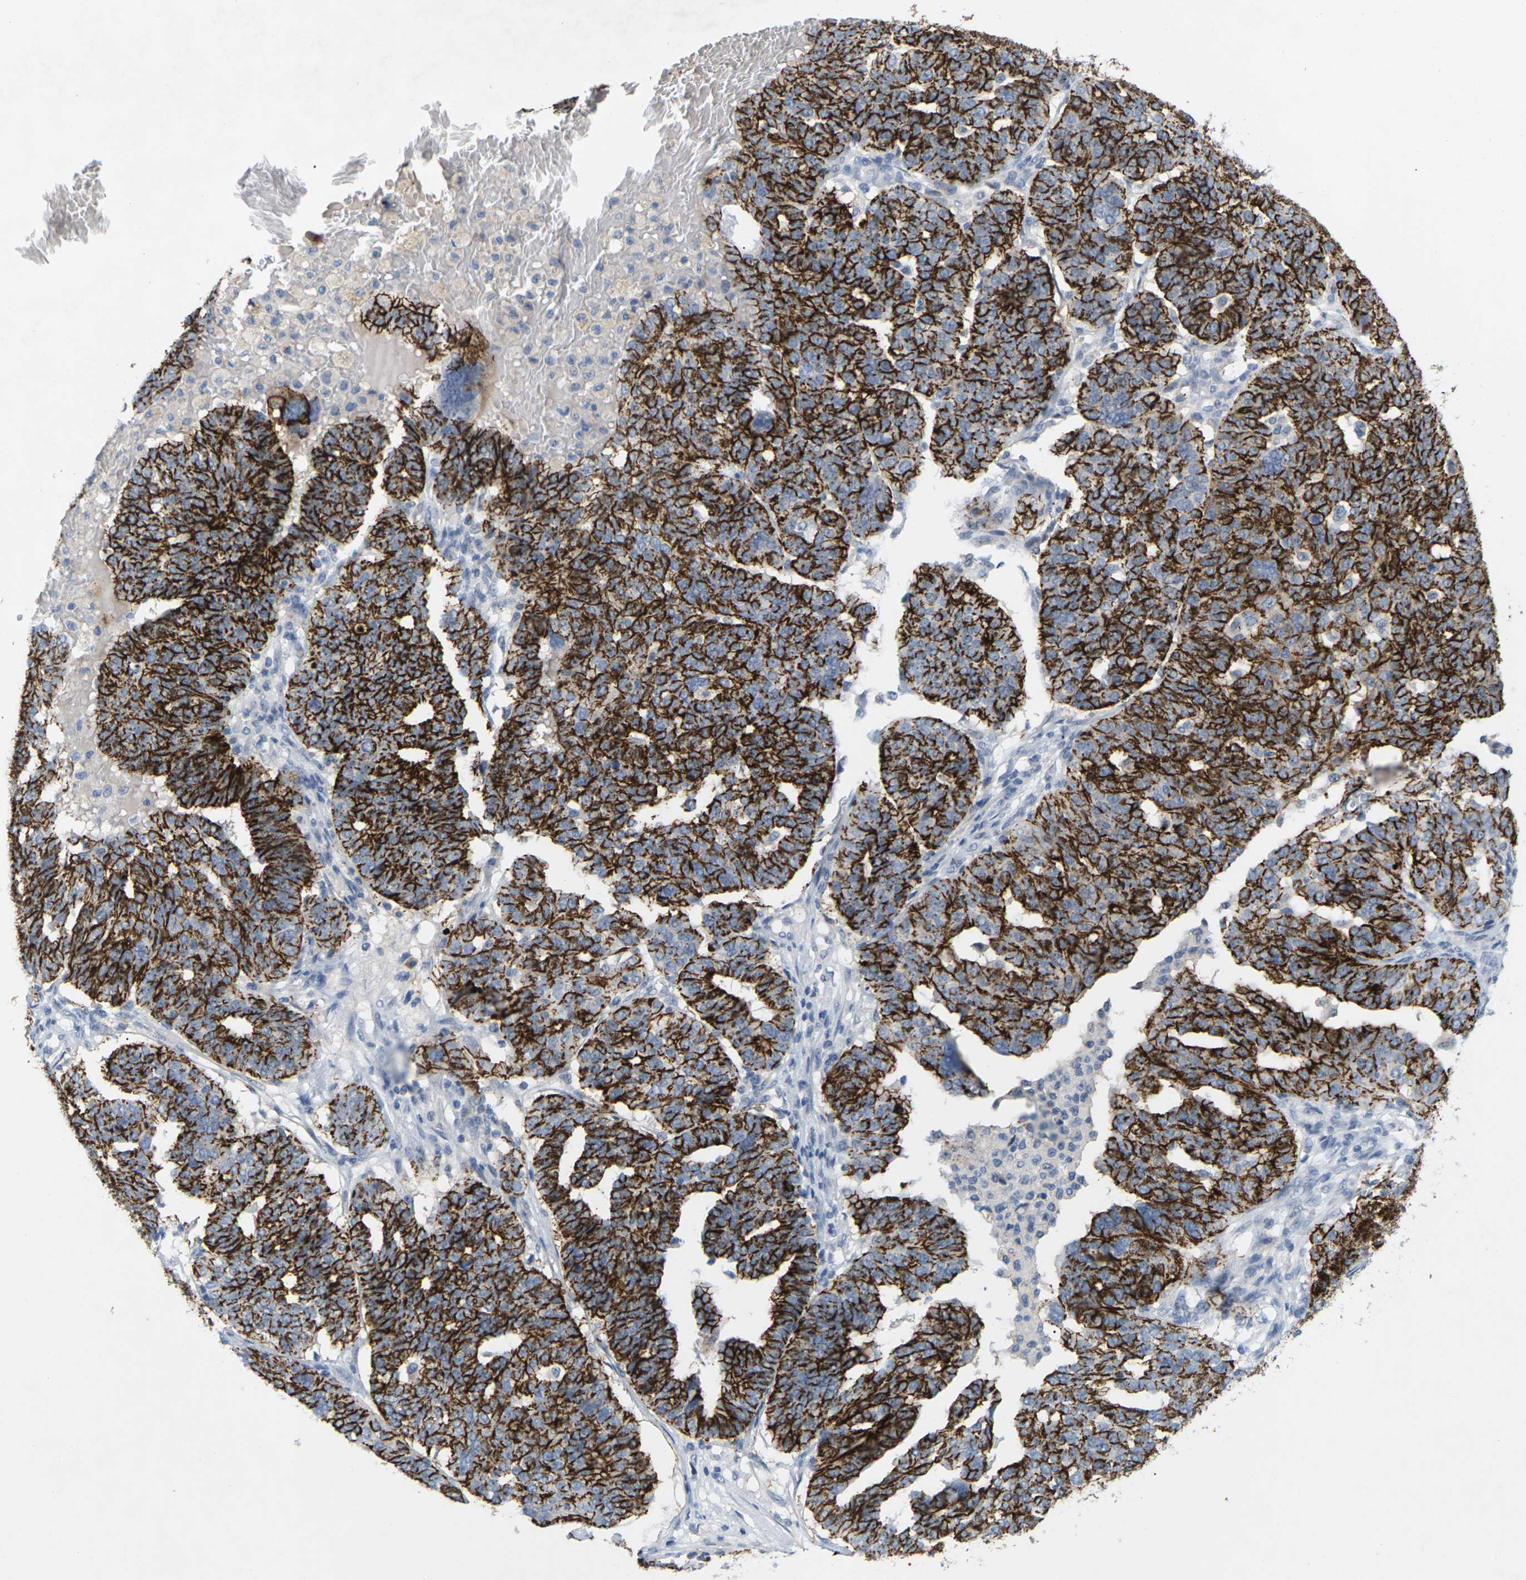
{"staining": {"intensity": "strong", "quantity": ">75%", "location": "cytoplasmic/membranous"}, "tissue": "ovarian cancer", "cell_type": "Tumor cells", "image_type": "cancer", "snomed": [{"axis": "morphology", "description": "Cystadenocarcinoma, serous, NOS"}, {"axis": "topography", "description": "Ovary"}], "caption": "Immunohistochemical staining of ovarian cancer (serous cystadenocarcinoma) exhibits high levels of strong cytoplasmic/membranous positivity in approximately >75% of tumor cells.", "gene": "CLDN3", "patient": {"sex": "female", "age": 59}}